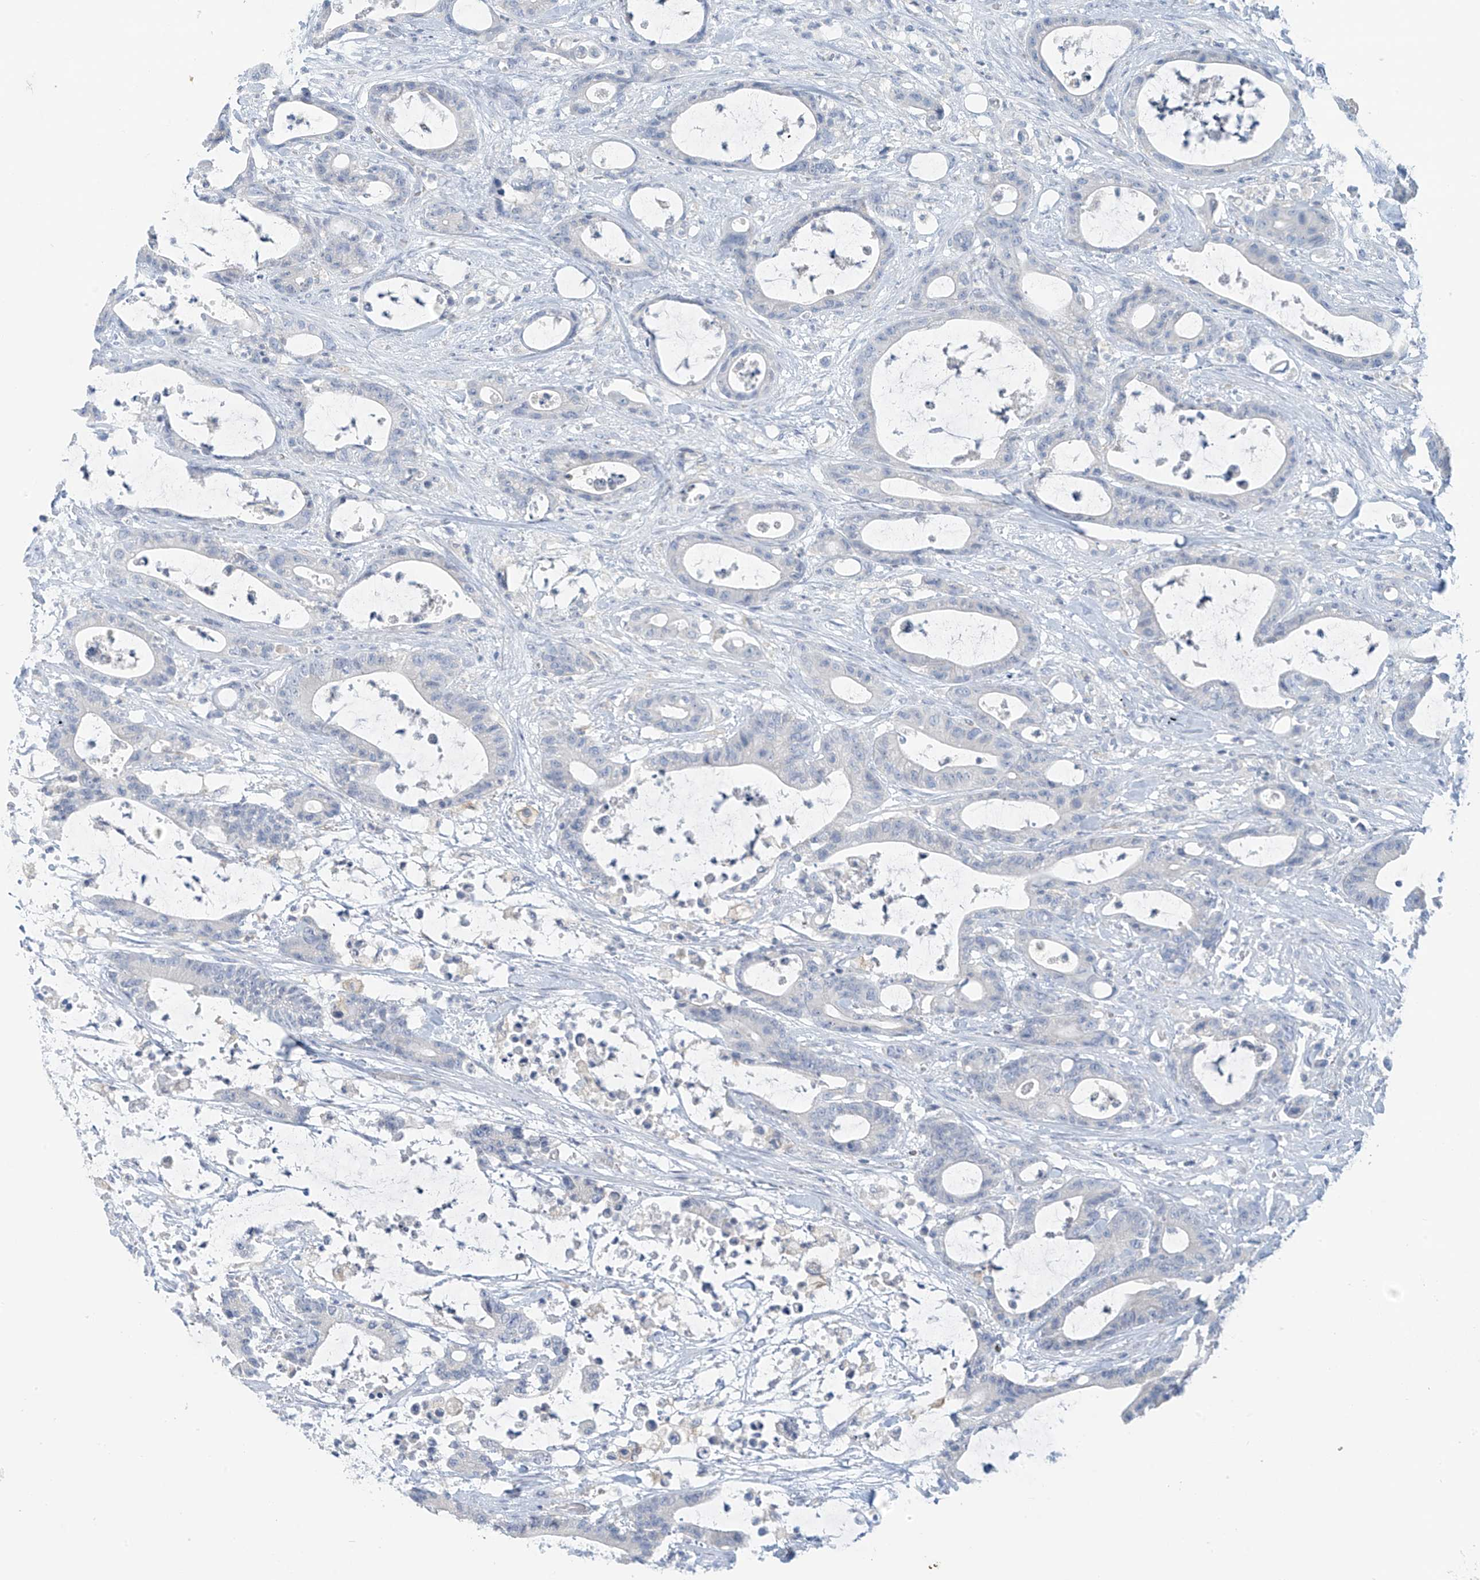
{"staining": {"intensity": "negative", "quantity": "none", "location": "none"}, "tissue": "colorectal cancer", "cell_type": "Tumor cells", "image_type": "cancer", "snomed": [{"axis": "morphology", "description": "Adenocarcinoma, NOS"}, {"axis": "topography", "description": "Colon"}], "caption": "DAB (3,3'-diaminobenzidine) immunohistochemical staining of colorectal cancer displays no significant positivity in tumor cells.", "gene": "SLC6A12", "patient": {"sex": "female", "age": 84}}